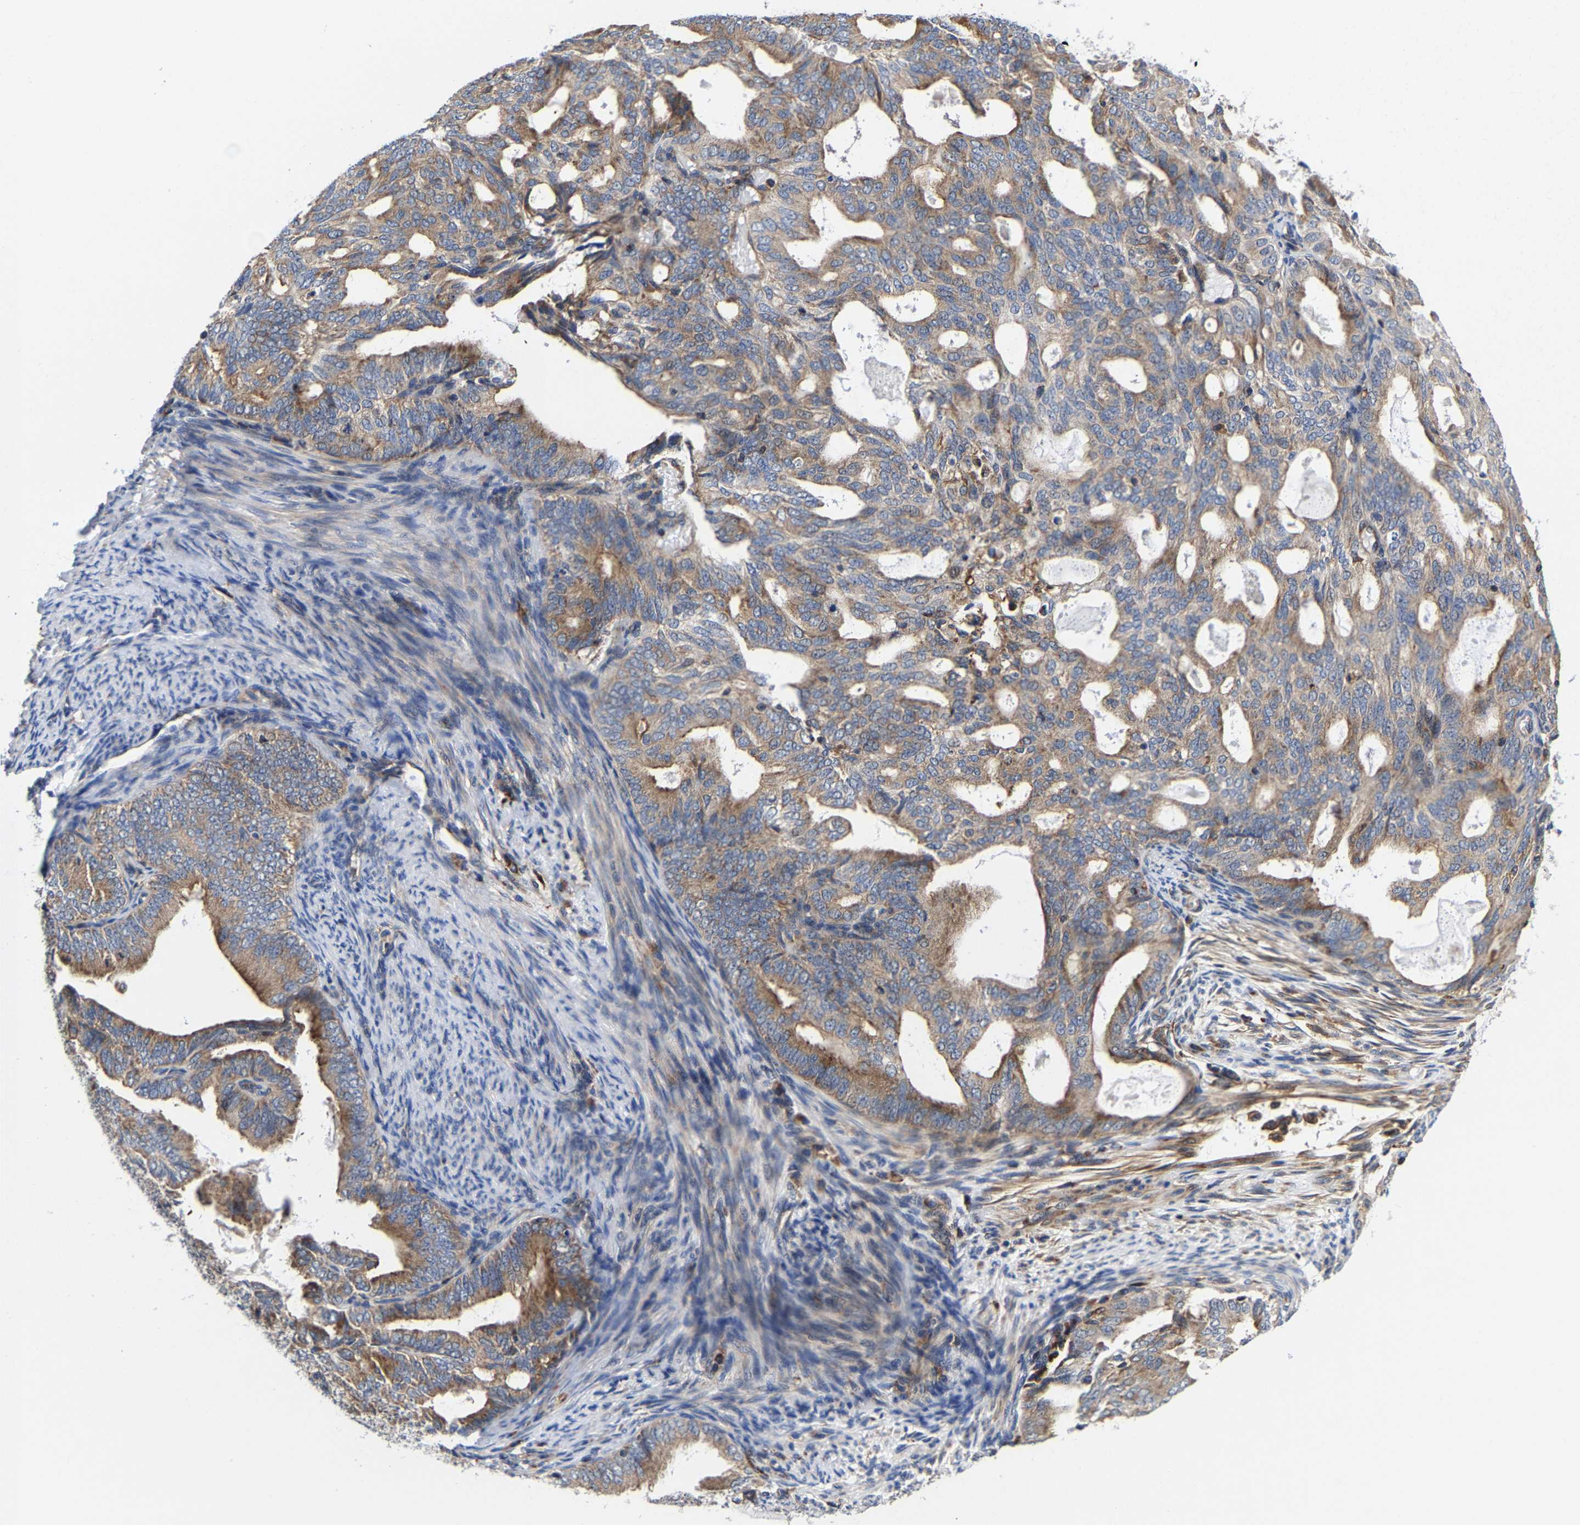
{"staining": {"intensity": "moderate", "quantity": ">75%", "location": "cytoplasmic/membranous"}, "tissue": "endometrial cancer", "cell_type": "Tumor cells", "image_type": "cancer", "snomed": [{"axis": "morphology", "description": "Adenocarcinoma, NOS"}, {"axis": "topography", "description": "Endometrium"}], "caption": "Endometrial cancer was stained to show a protein in brown. There is medium levels of moderate cytoplasmic/membranous positivity in about >75% of tumor cells.", "gene": "PFKFB3", "patient": {"sex": "female", "age": 58}}